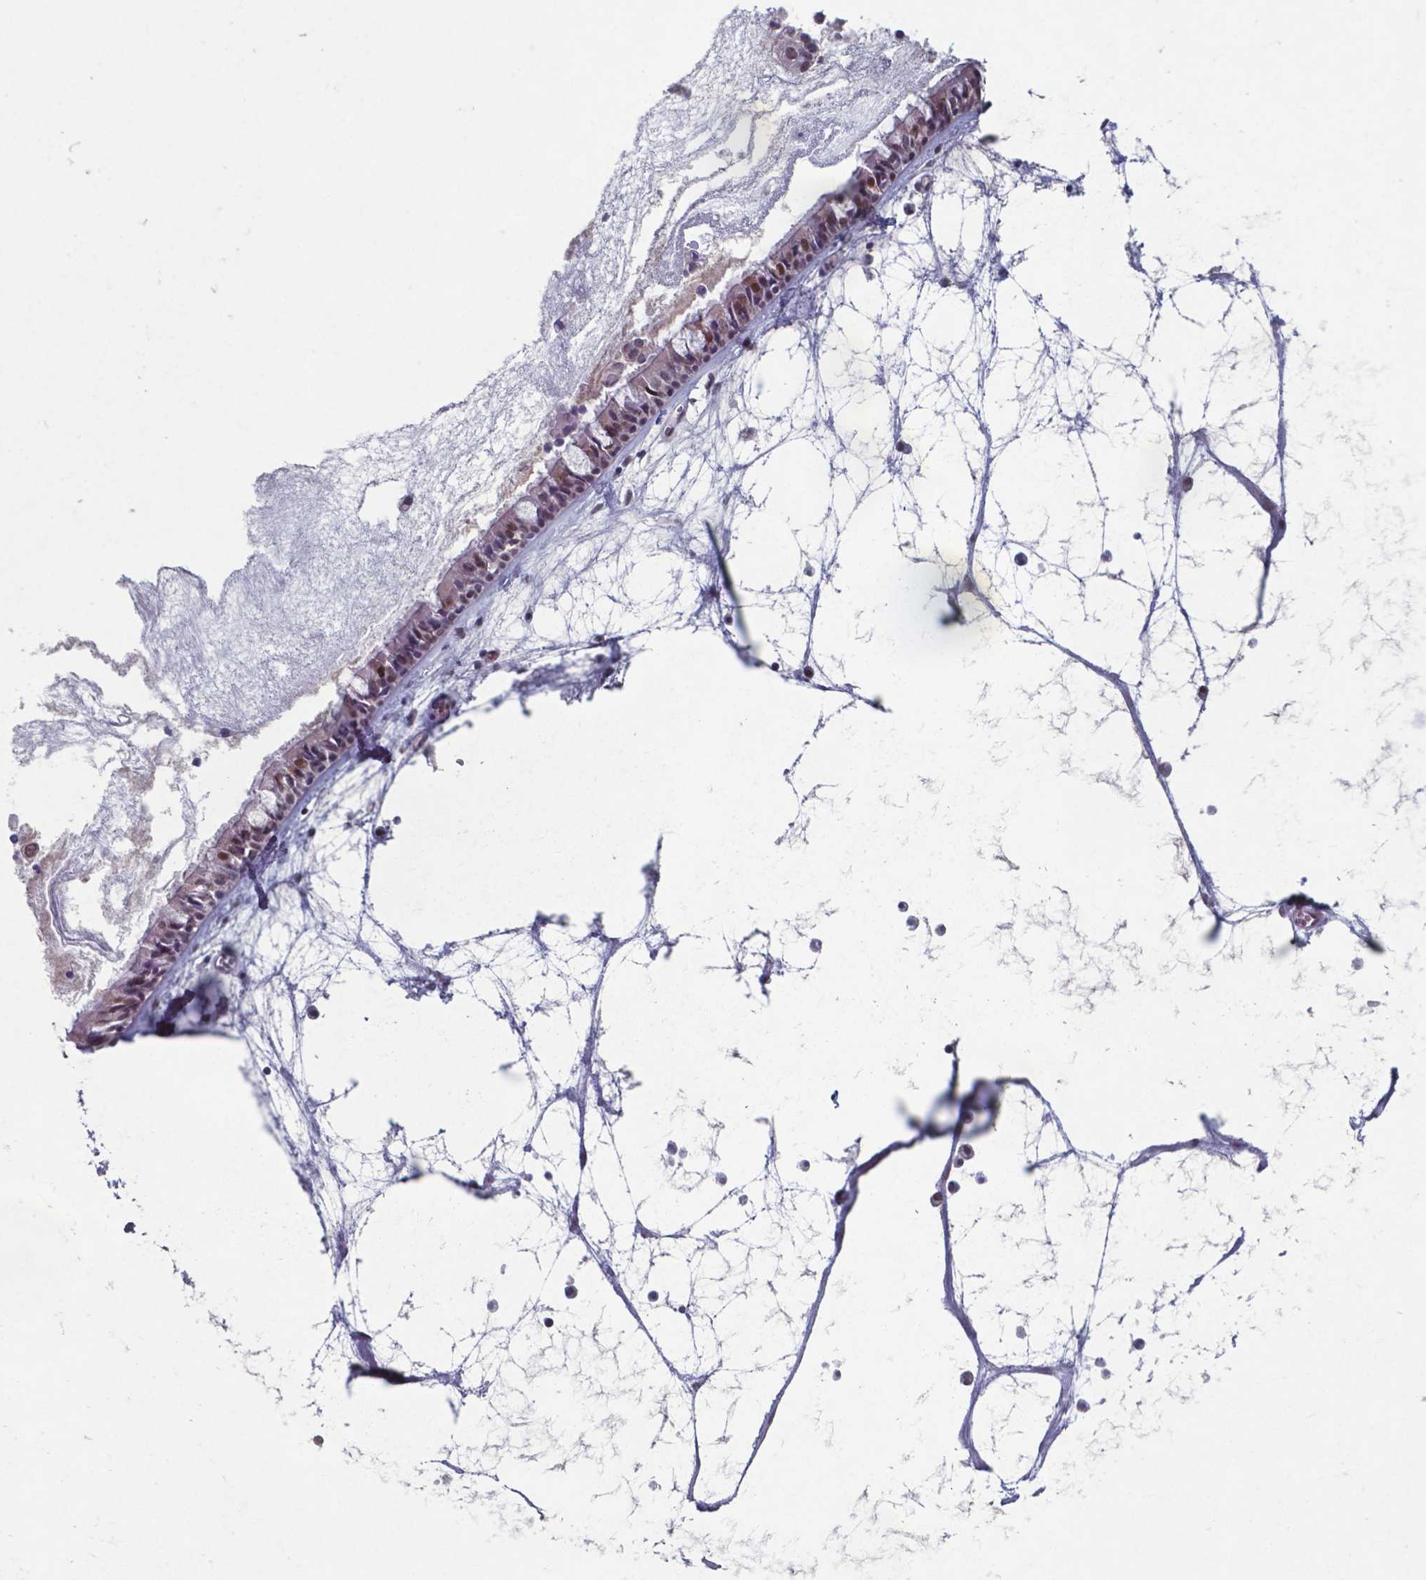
{"staining": {"intensity": "moderate", "quantity": "25%-75%", "location": "nuclear"}, "tissue": "nasopharynx", "cell_type": "Respiratory epithelial cells", "image_type": "normal", "snomed": [{"axis": "morphology", "description": "Normal tissue, NOS"}, {"axis": "topography", "description": "Nasopharynx"}], "caption": "Nasopharynx stained with a brown dye displays moderate nuclear positive positivity in approximately 25%-75% of respiratory epithelial cells.", "gene": "UBA1", "patient": {"sex": "male", "age": 31}}